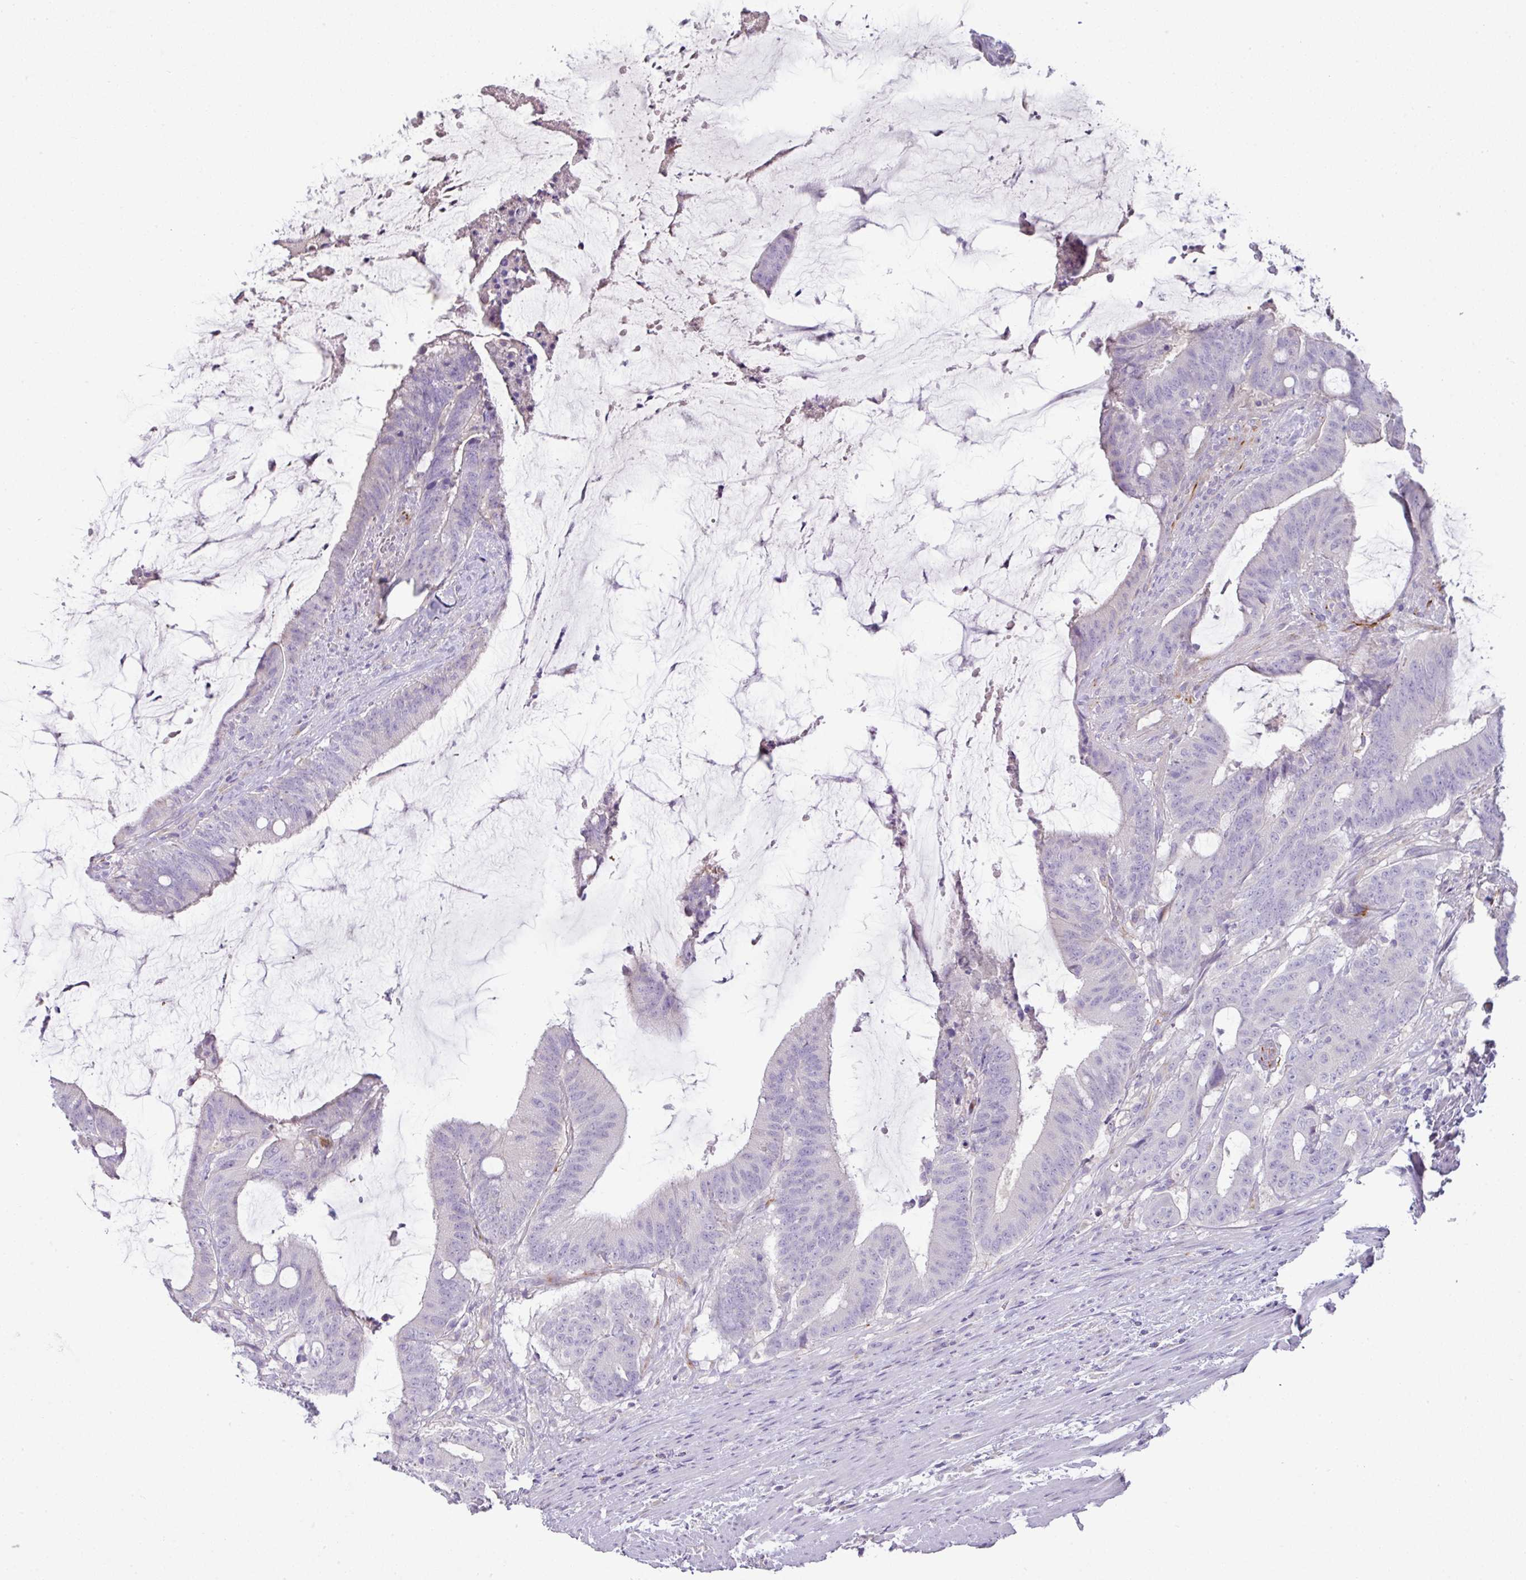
{"staining": {"intensity": "negative", "quantity": "none", "location": "none"}, "tissue": "colorectal cancer", "cell_type": "Tumor cells", "image_type": "cancer", "snomed": [{"axis": "morphology", "description": "Adenocarcinoma, NOS"}, {"axis": "topography", "description": "Colon"}], "caption": "IHC photomicrograph of colorectal cancer (adenocarcinoma) stained for a protein (brown), which reveals no expression in tumor cells. Nuclei are stained in blue.", "gene": "ENSG00000273748", "patient": {"sex": "female", "age": 43}}